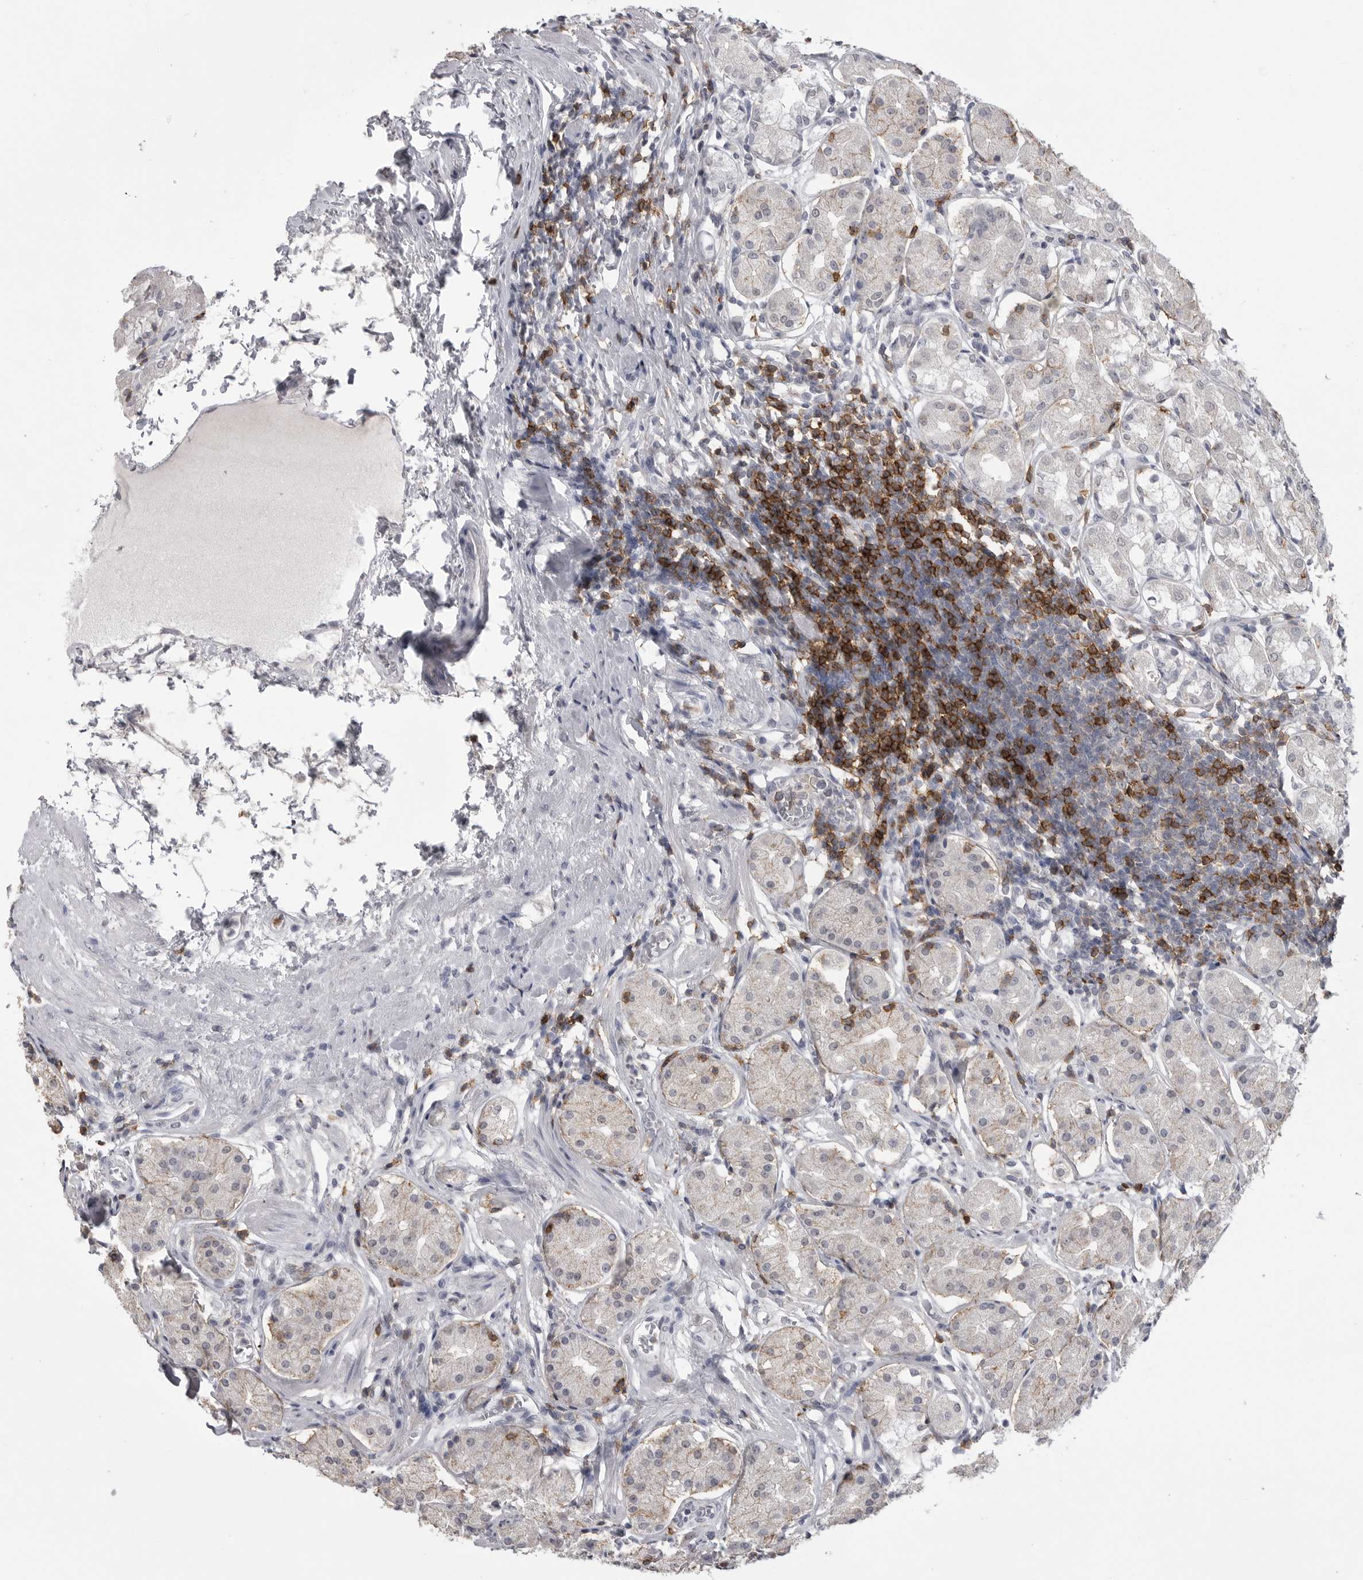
{"staining": {"intensity": "negative", "quantity": "none", "location": "none"}, "tissue": "stomach", "cell_type": "Glandular cells", "image_type": "normal", "snomed": [{"axis": "morphology", "description": "Normal tissue, NOS"}, {"axis": "topography", "description": "Stomach, lower"}], "caption": "Glandular cells show no significant staining in unremarkable stomach. (Stains: DAB (3,3'-diaminobenzidine) IHC with hematoxylin counter stain, Microscopy: brightfield microscopy at high magnification).", "gene": "ITGAL", "patient": {"sex": "female", "age": 56}}